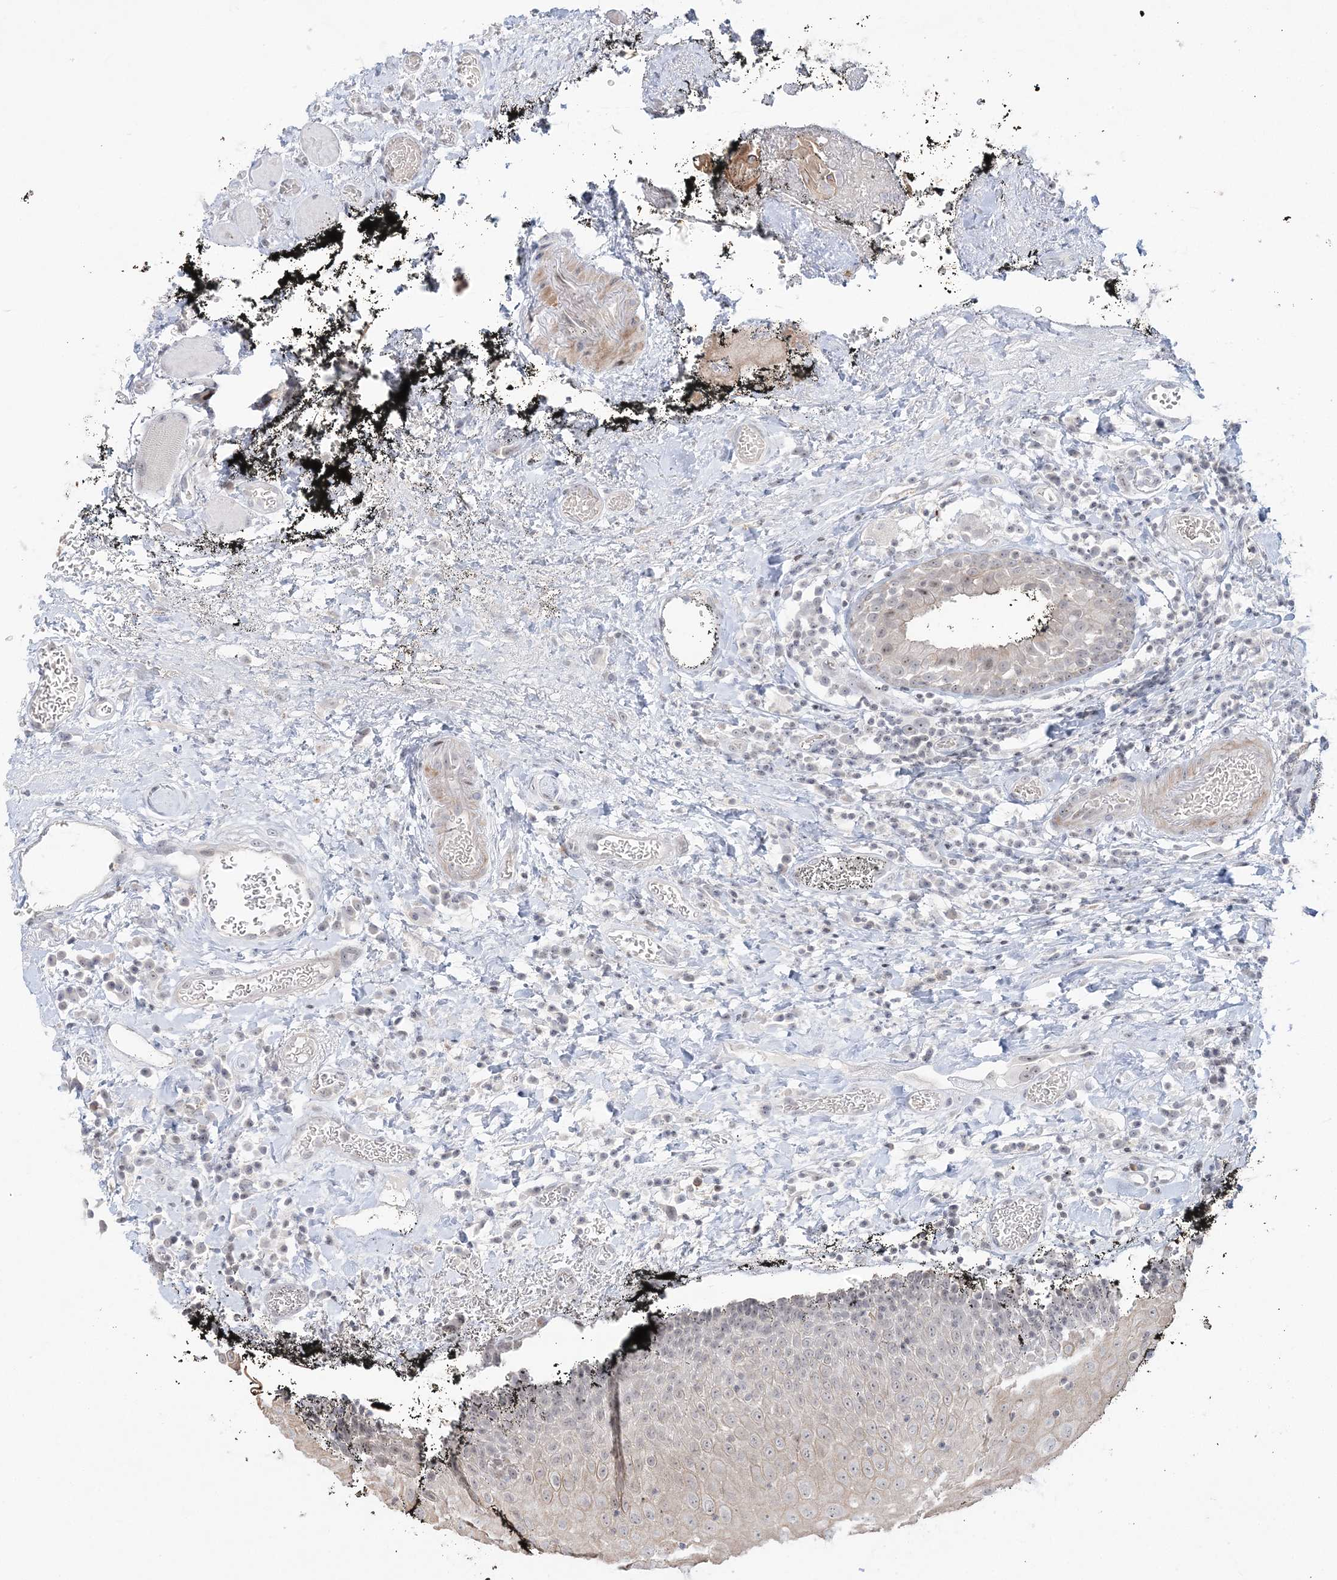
{"staining": {"intensity": "weak", "quantity": "25%-75%", "location": "cytoplasmic/membranous,nuclear"}, "tissue": "oral mucosa", "cell_type": "Squamous epithelial cells", "image_type": "normal", "snomed": [{"axis": "morphology", "description": "Normal tissue, NOS"}, {"axis": "topography", "description": "Oral tissue"}], "caption": "Oral mucosa stained with DAB IHC demonstrates low levels of weak cytoplasmic/membranous,nuclear positivity in approximately 25%-75% of squamous epithelial cells.", "gene": "SH3BP4", "patient": {"sex": "male", "age": 74}}